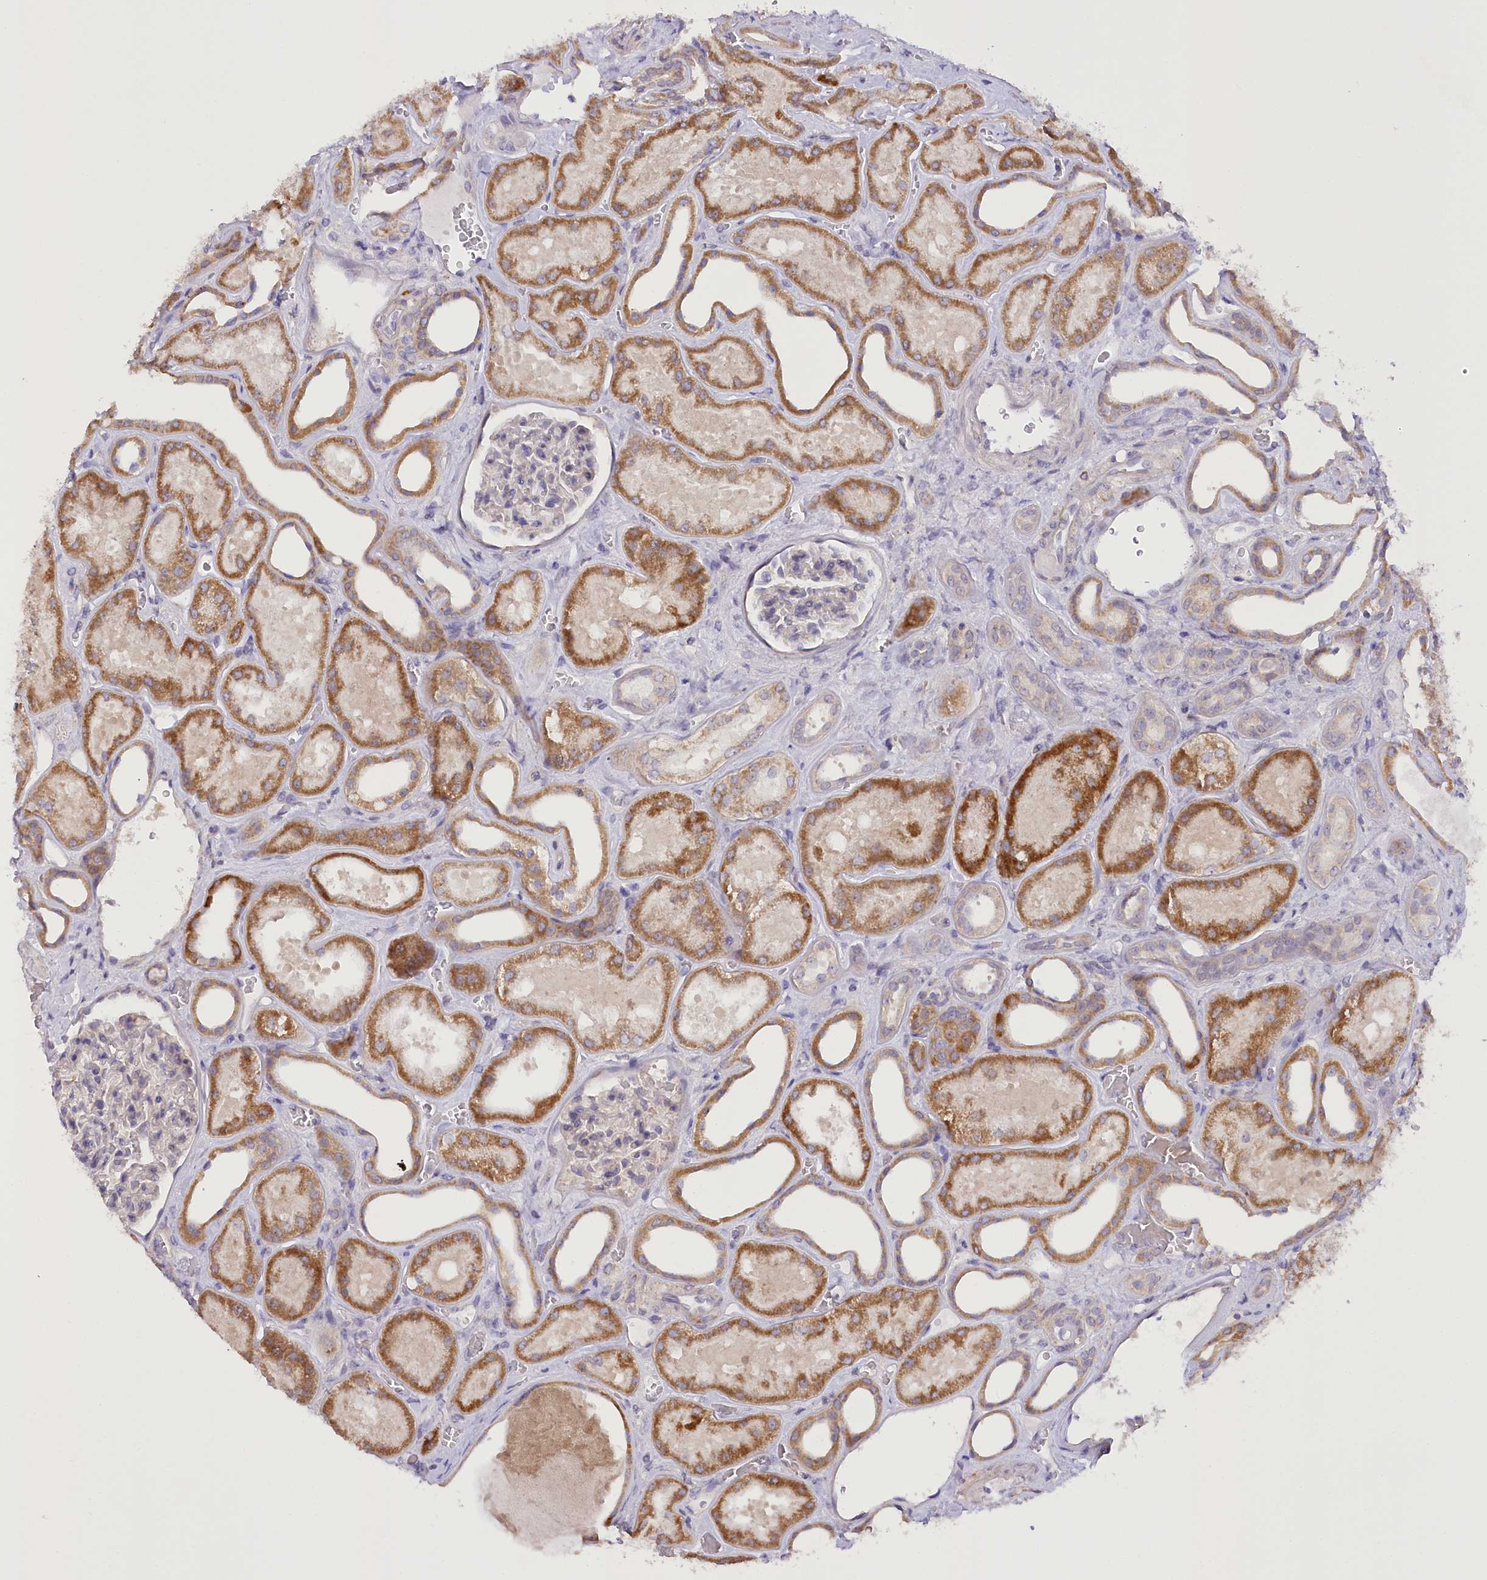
{"staining": {"intensity": "negative", "quantity": "none", "location": "none"}, "tissue": "kidney", "cell_type": "Cells in glomeruli", "image_type": "normal", "snomed": [{"axis": "morphology", "description": "Normal tissue, NOS"}, {"axis": "morphology", "description": "Adenocarcinoma, NOS"}, {"axis": "topography", "description": "Kidney"}], "caption": "IHC histopathology image of unremarkable human kidney stained for a protein (brown), which reveals no expression in cells in glomeruli.", "gene": "DCUN1D1", "patient": {"sex": "female", "age": 68}}